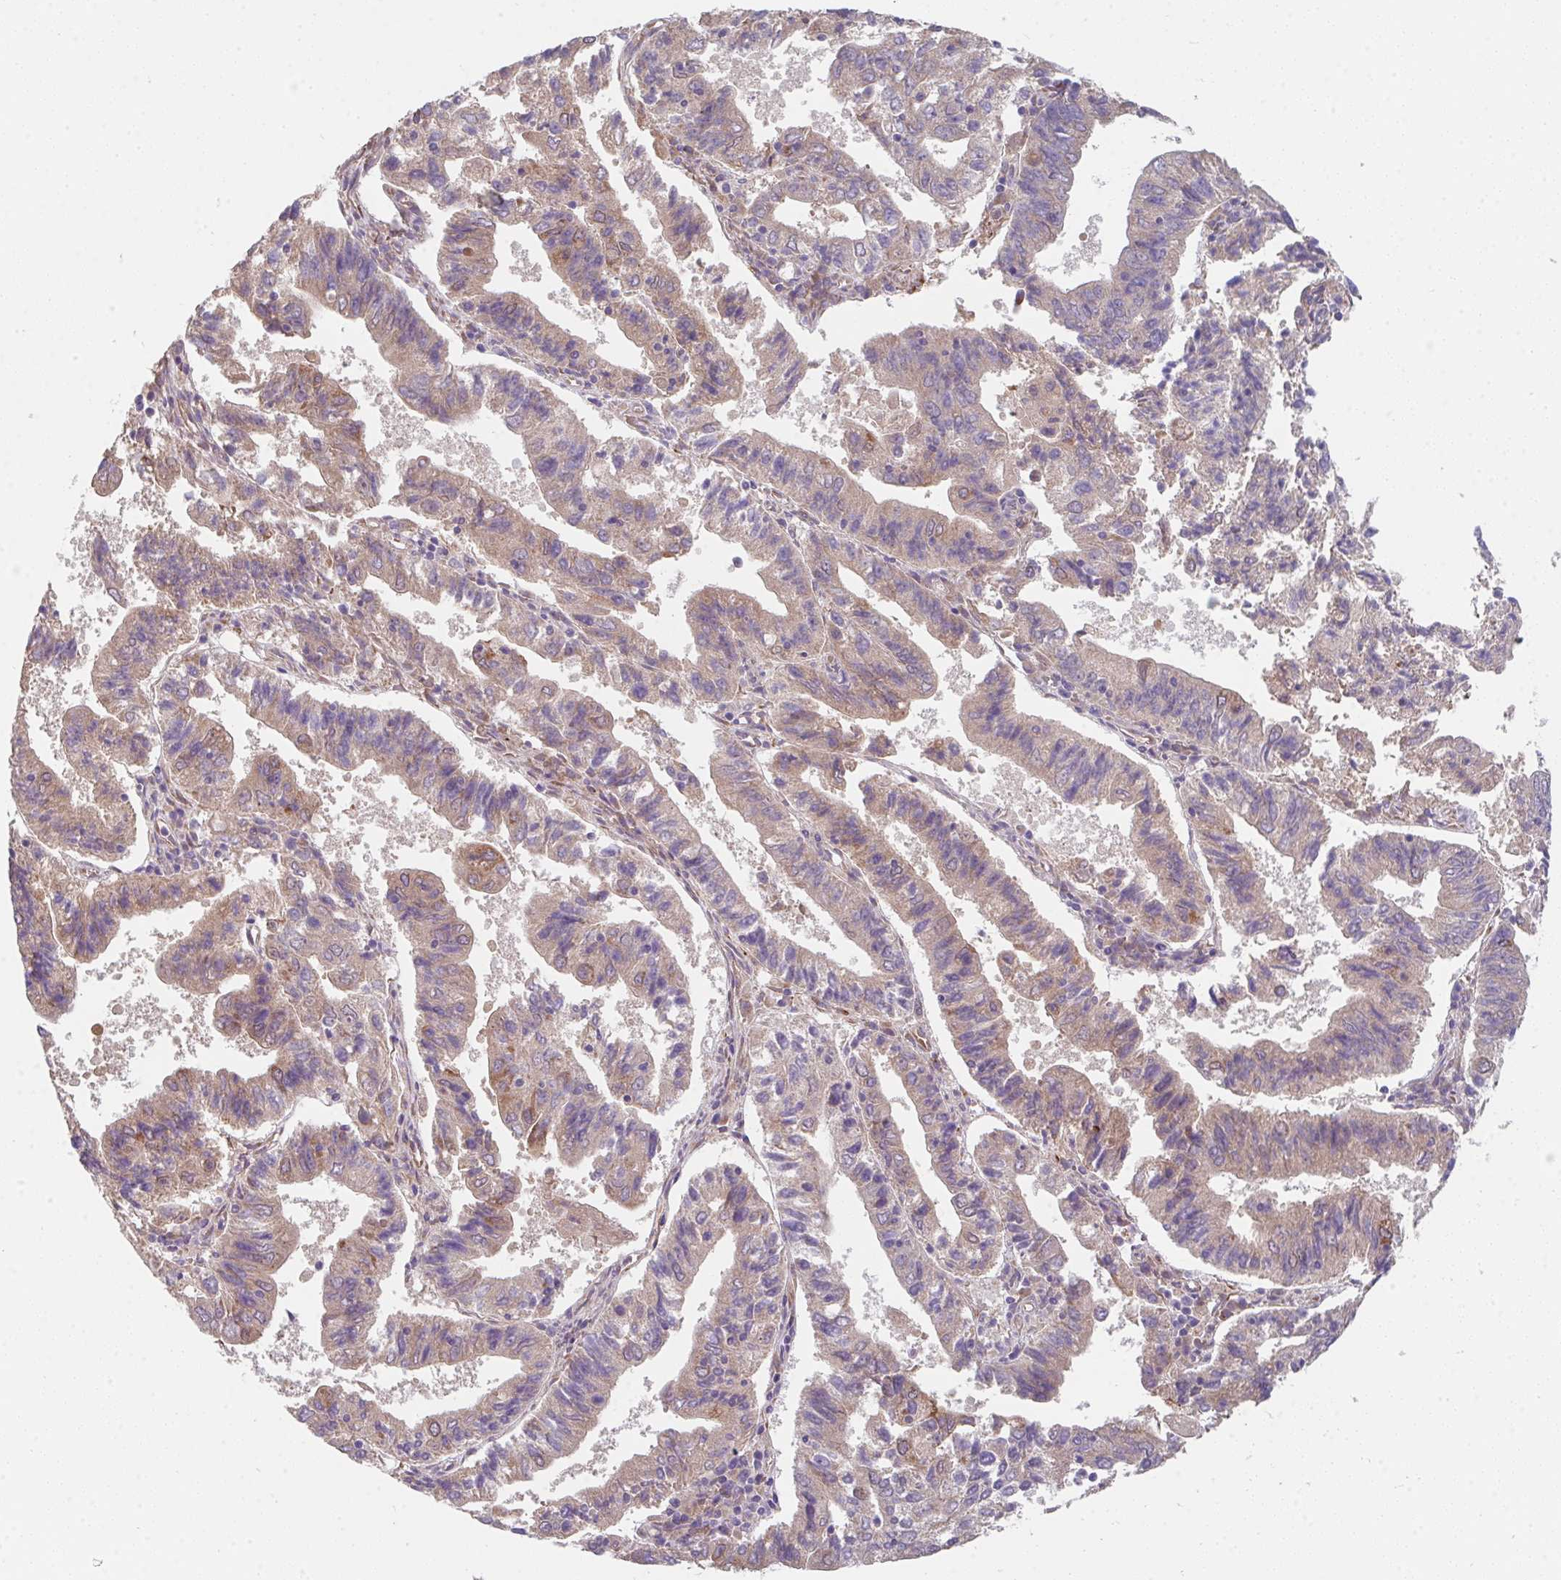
{"staining": {"intensity": "weak", "quantity": ">75%", "location": "cytoplasmic/membranous"}, "tissue": "endometrial cancer", "cell_type": "Tumor cells", "image_type": "cancer", "snomed": [{"axis": "morphology", "description": "Adenocarcinoma, NOS"}, {"axis": "topography", "description": "Endometrium"}], "caption": "Approximately >75% of tumor cells in human endometrial adenocarcinoma demonstrate weak cytoplasmic/membranous protein expression as visualized by brown immunohistochemical staining.", "gene": "TSPAN31", "patient": {"sex": "female", "age": 82}}